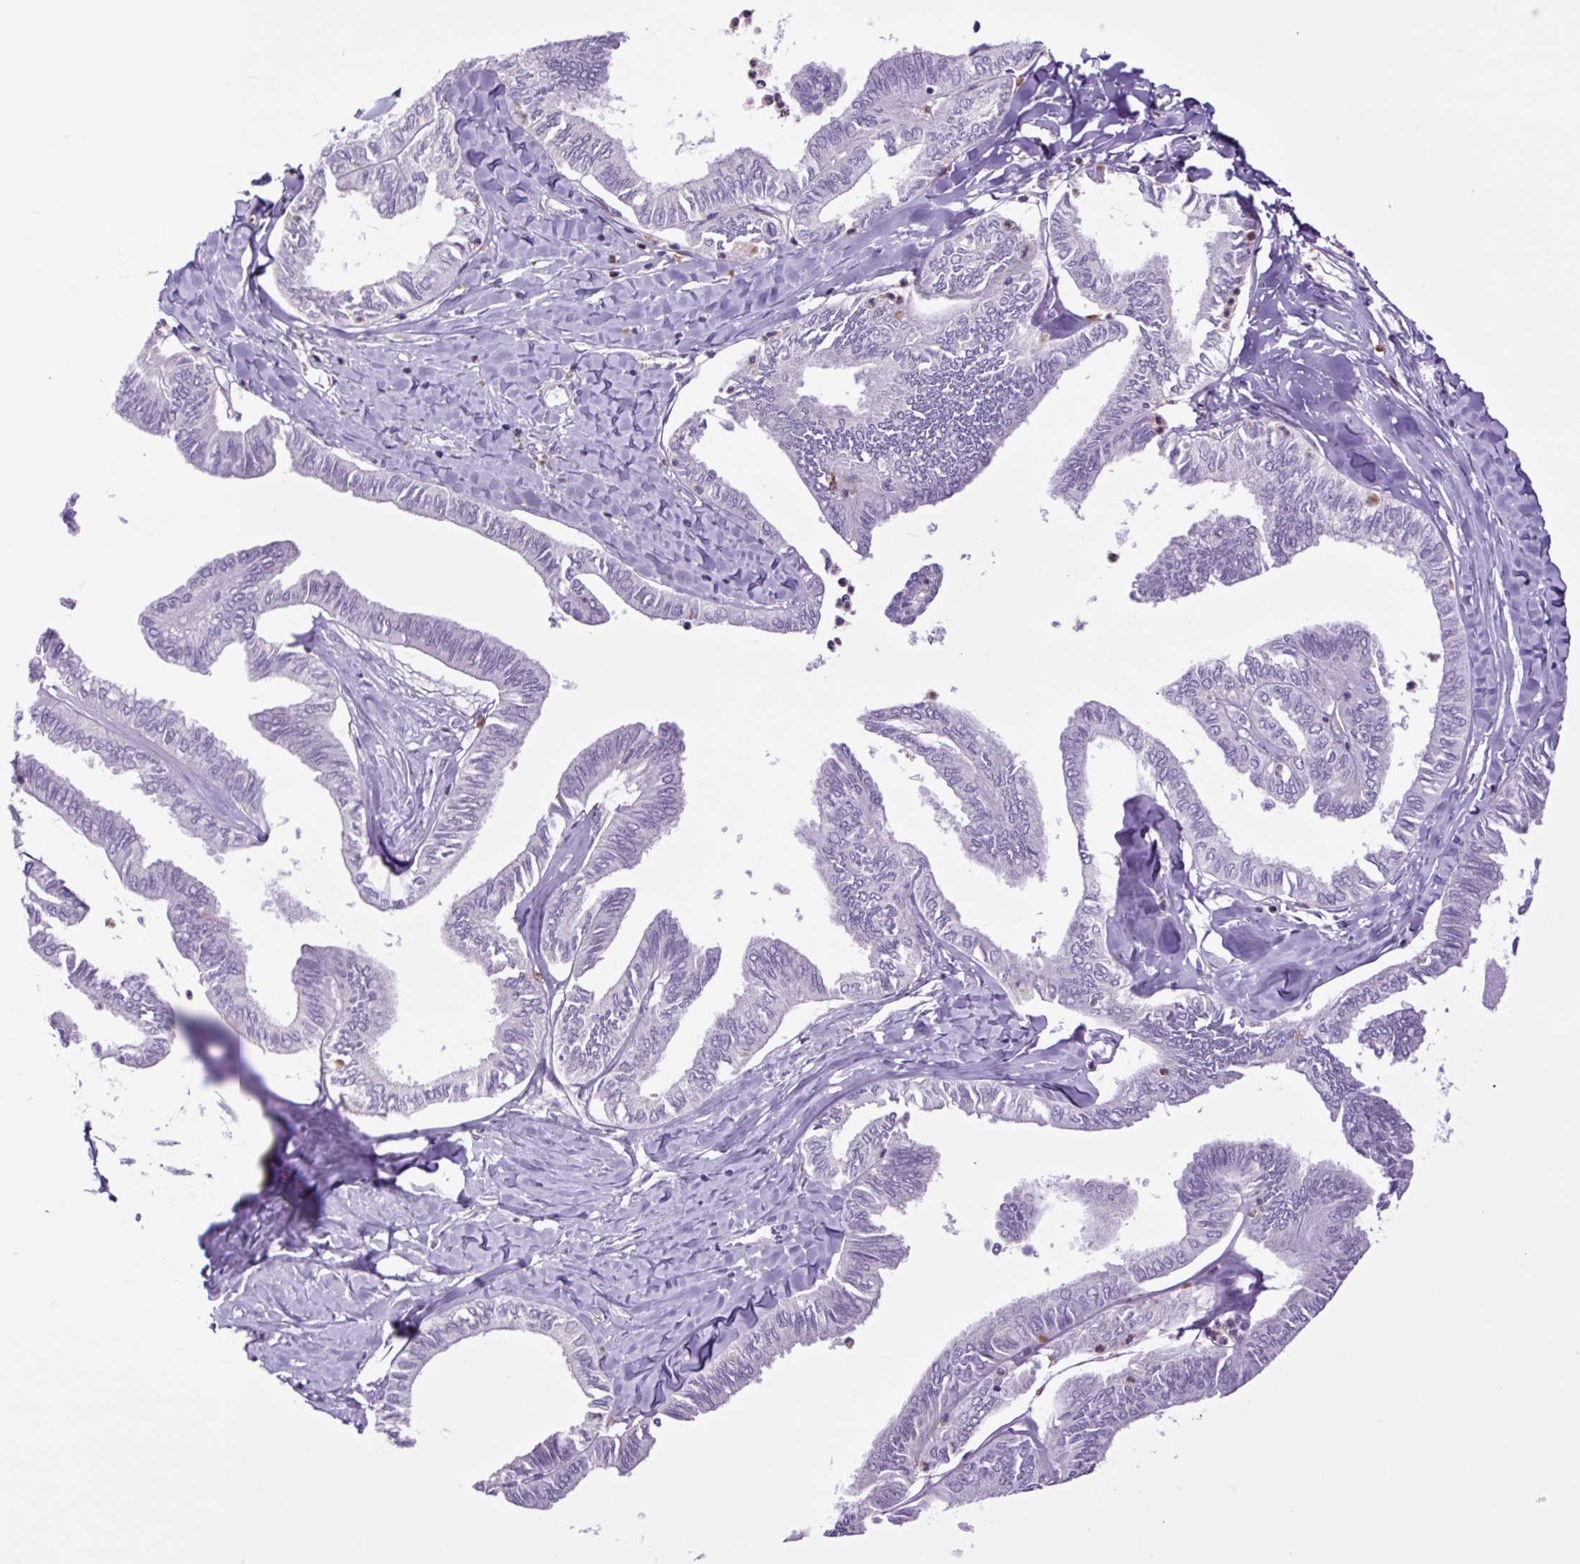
{"staining": {"intensity": "negative", "quantity": "none", "location": "none"}, "tissue": "ovarian cancer", "cell_type": "Tumor cells", "image_type": "cancer", "snomed": [{"axis": "morphology", "description": "Carcinoma, endometroid"}, {"axis": "topography", "description": "Ovary"}], "caption": "Human endometroid carcinoma (ovarian) stained for a protein using immunohistochemistry reveals no expression in tumor cells.", "gene": "MFSD3", "patient": {"sex": "female", "age": 70}}